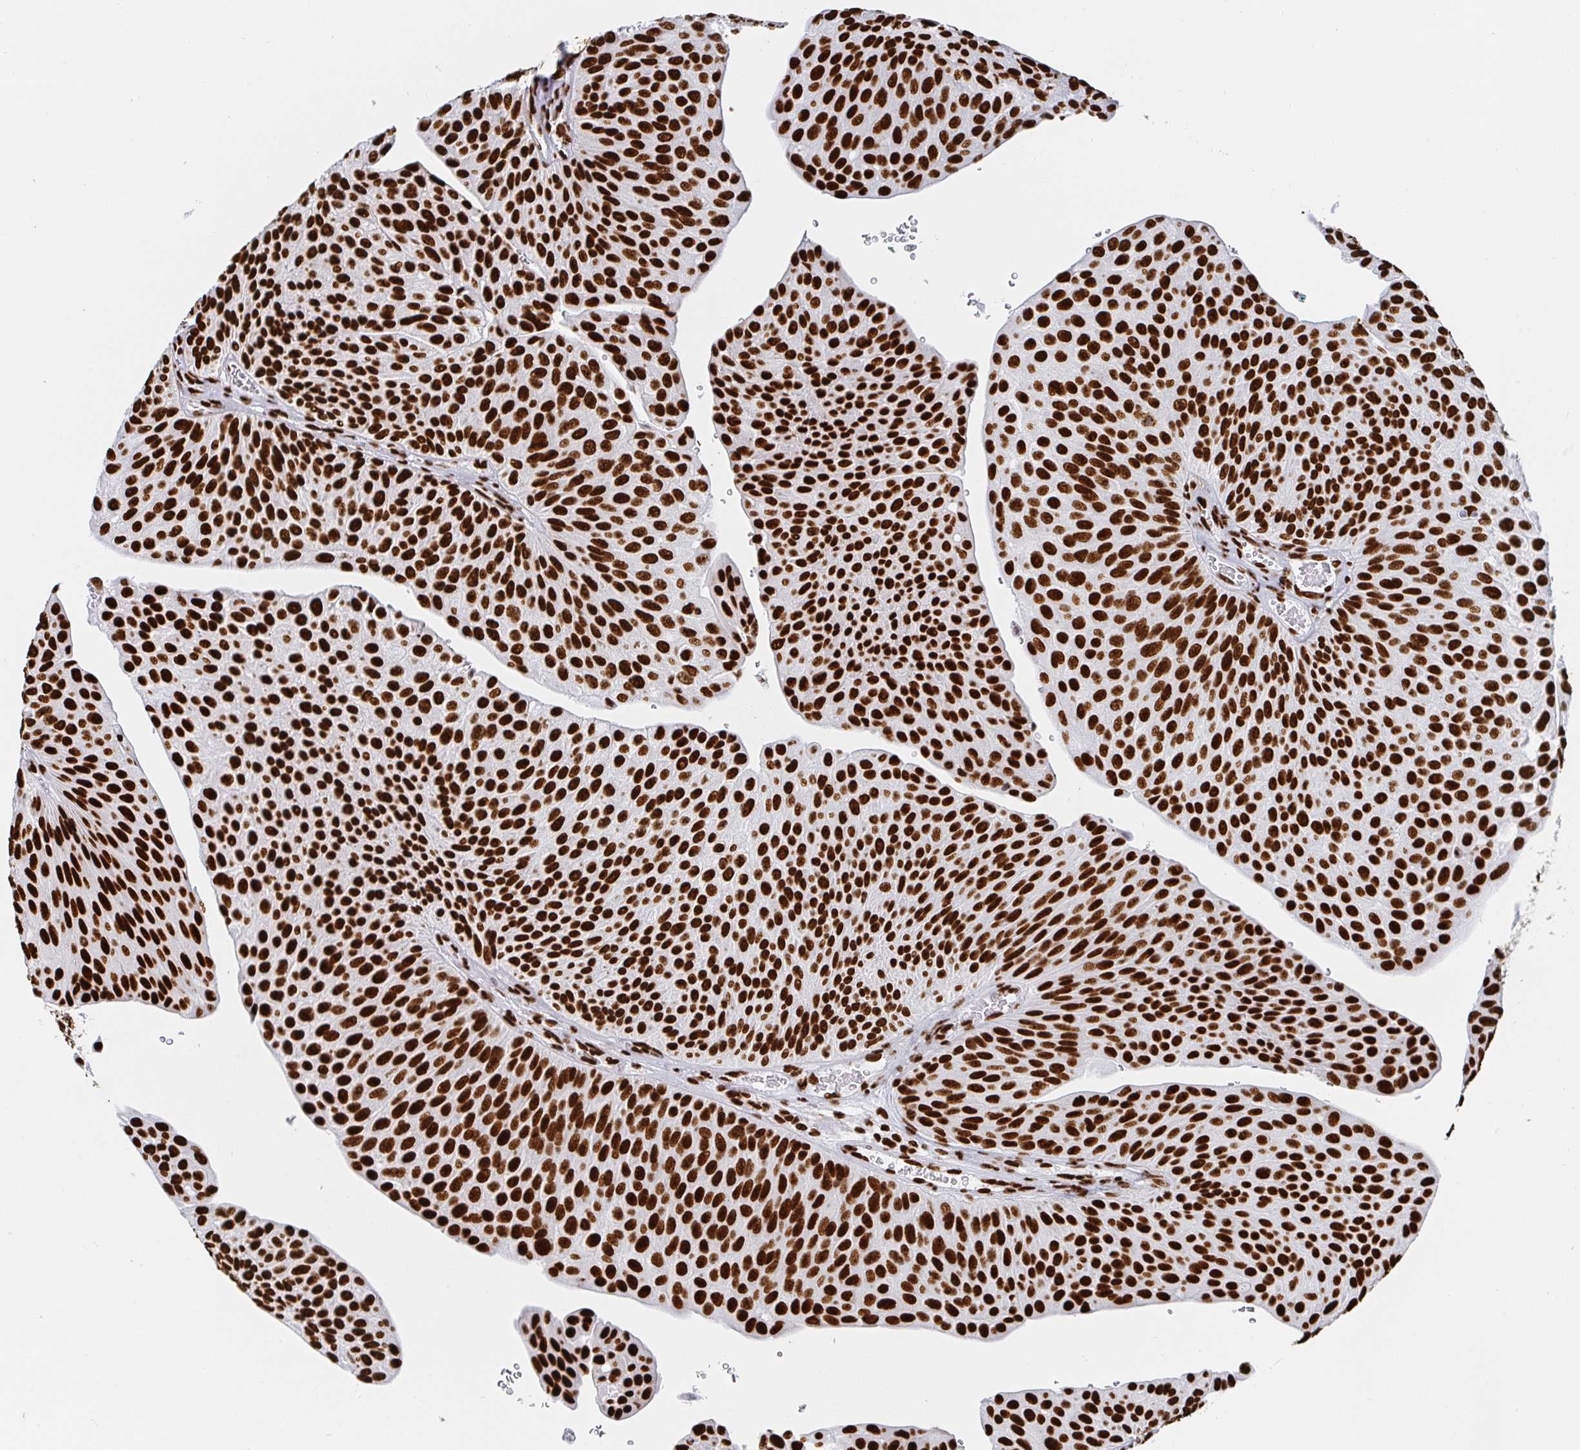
{"staining": {"intensity": "strong", "quantity": ">75%", "location": "nuclear"}, "tissue": "urothelial cancer", "cell_type": "Tumor cells", "image_type": "cancer", "snomed": [{"axis": "morphology", "description": "Urothelial carcinoma, NOS"}, {"axis": "topography", "description": "Urinary bladder"}], "caption": "A high amount of strong nuclear positivity is appreciated in approximately >75% of tumor cells in transitional cell carcinoma tissue. (brown staining indicates protein expression, while blue staining denotes nuclei).", "gene": "EWSR1", "patient": {"sex": "male", "age": 67}}